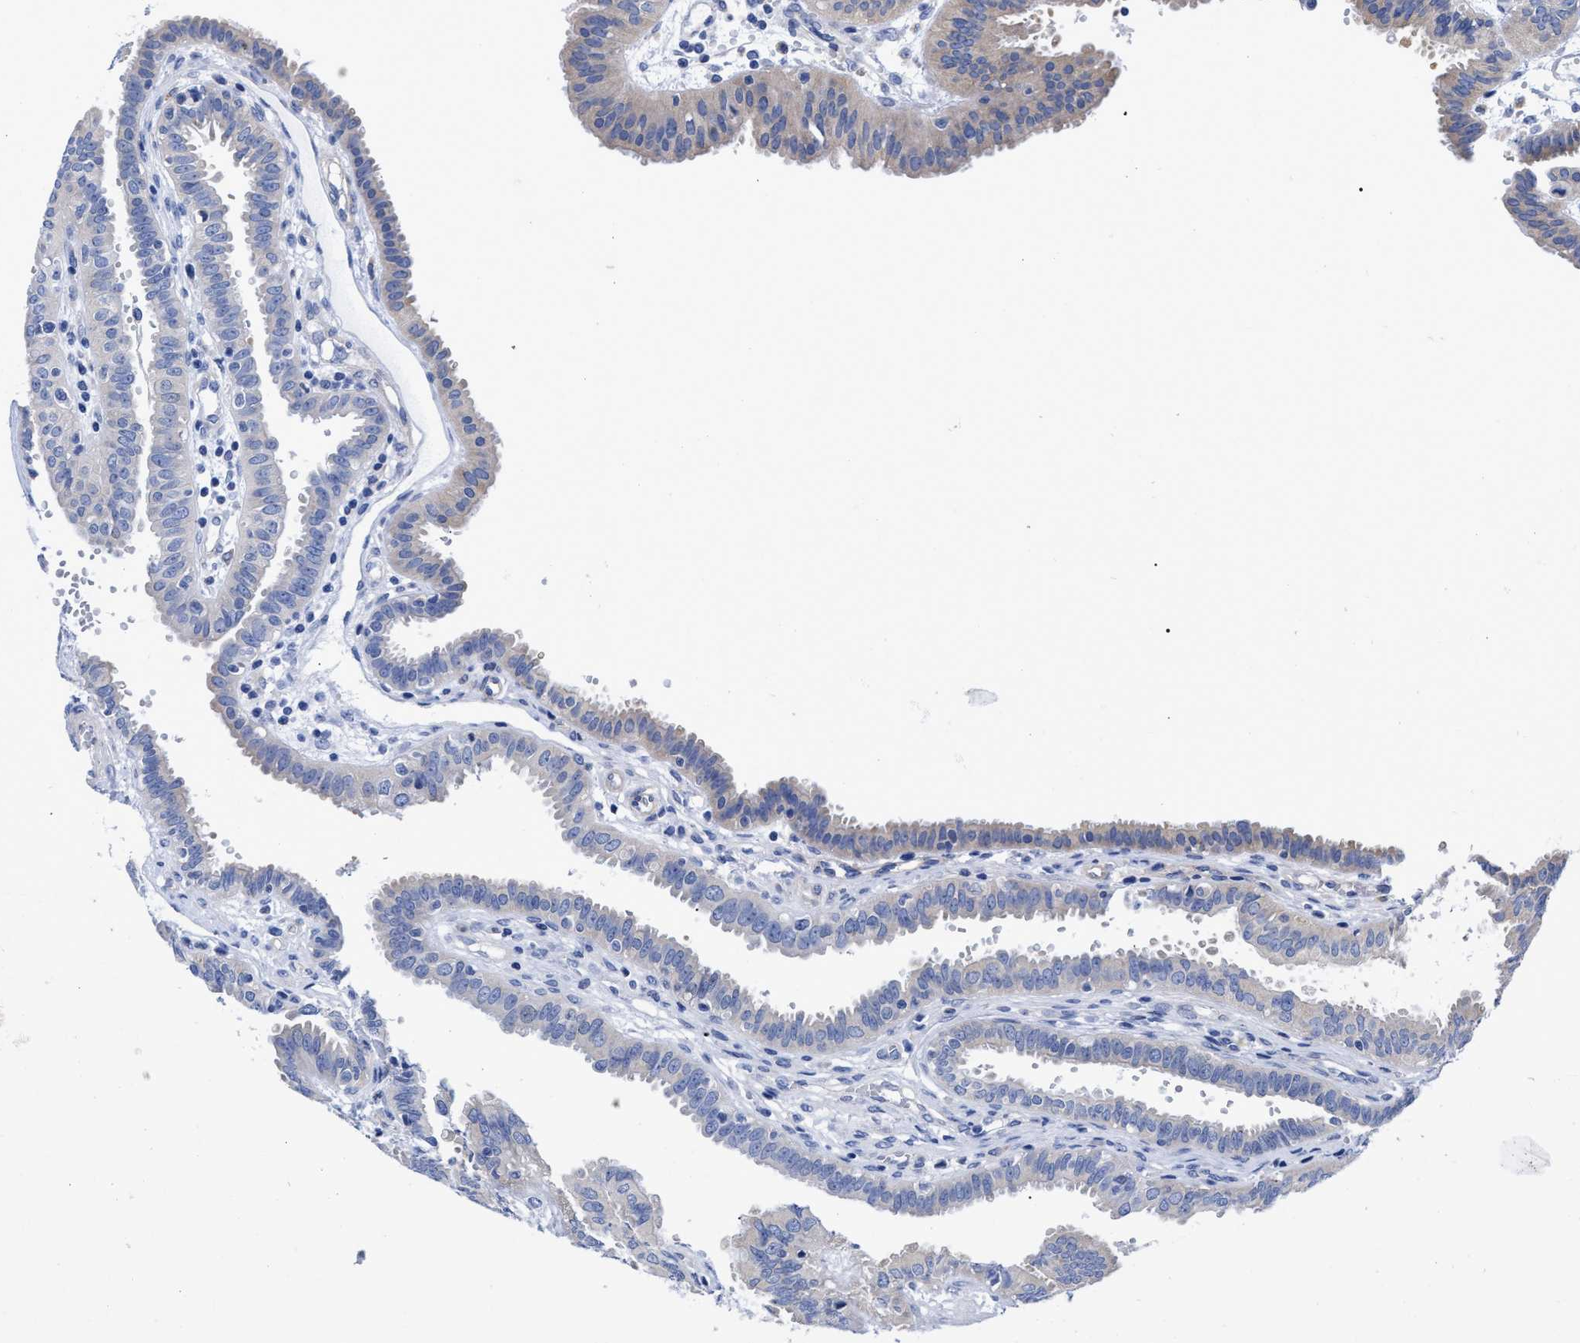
{"staining": {"intensity": "weak", "quantity": "<25%", "location": "cytoplasmic/membranous"}, "tissue": "fallopian tube", "cell_type": "Glandular cells", "image_type": "normal", "snomed": [{"axis": "morphology", "description": "Normal tissue, NOS"}, {"axis": "topography", "description": "Fallopian tube"}, {"axis": "topography", "description": "Placenta"}], "caption": "DAB immunohistochemical staining of unremarkable fallopian tube exhibits no significant expression in glandular cells.", "gene": "IRAG2", "patient": {"sex": "female", "age": 32}}